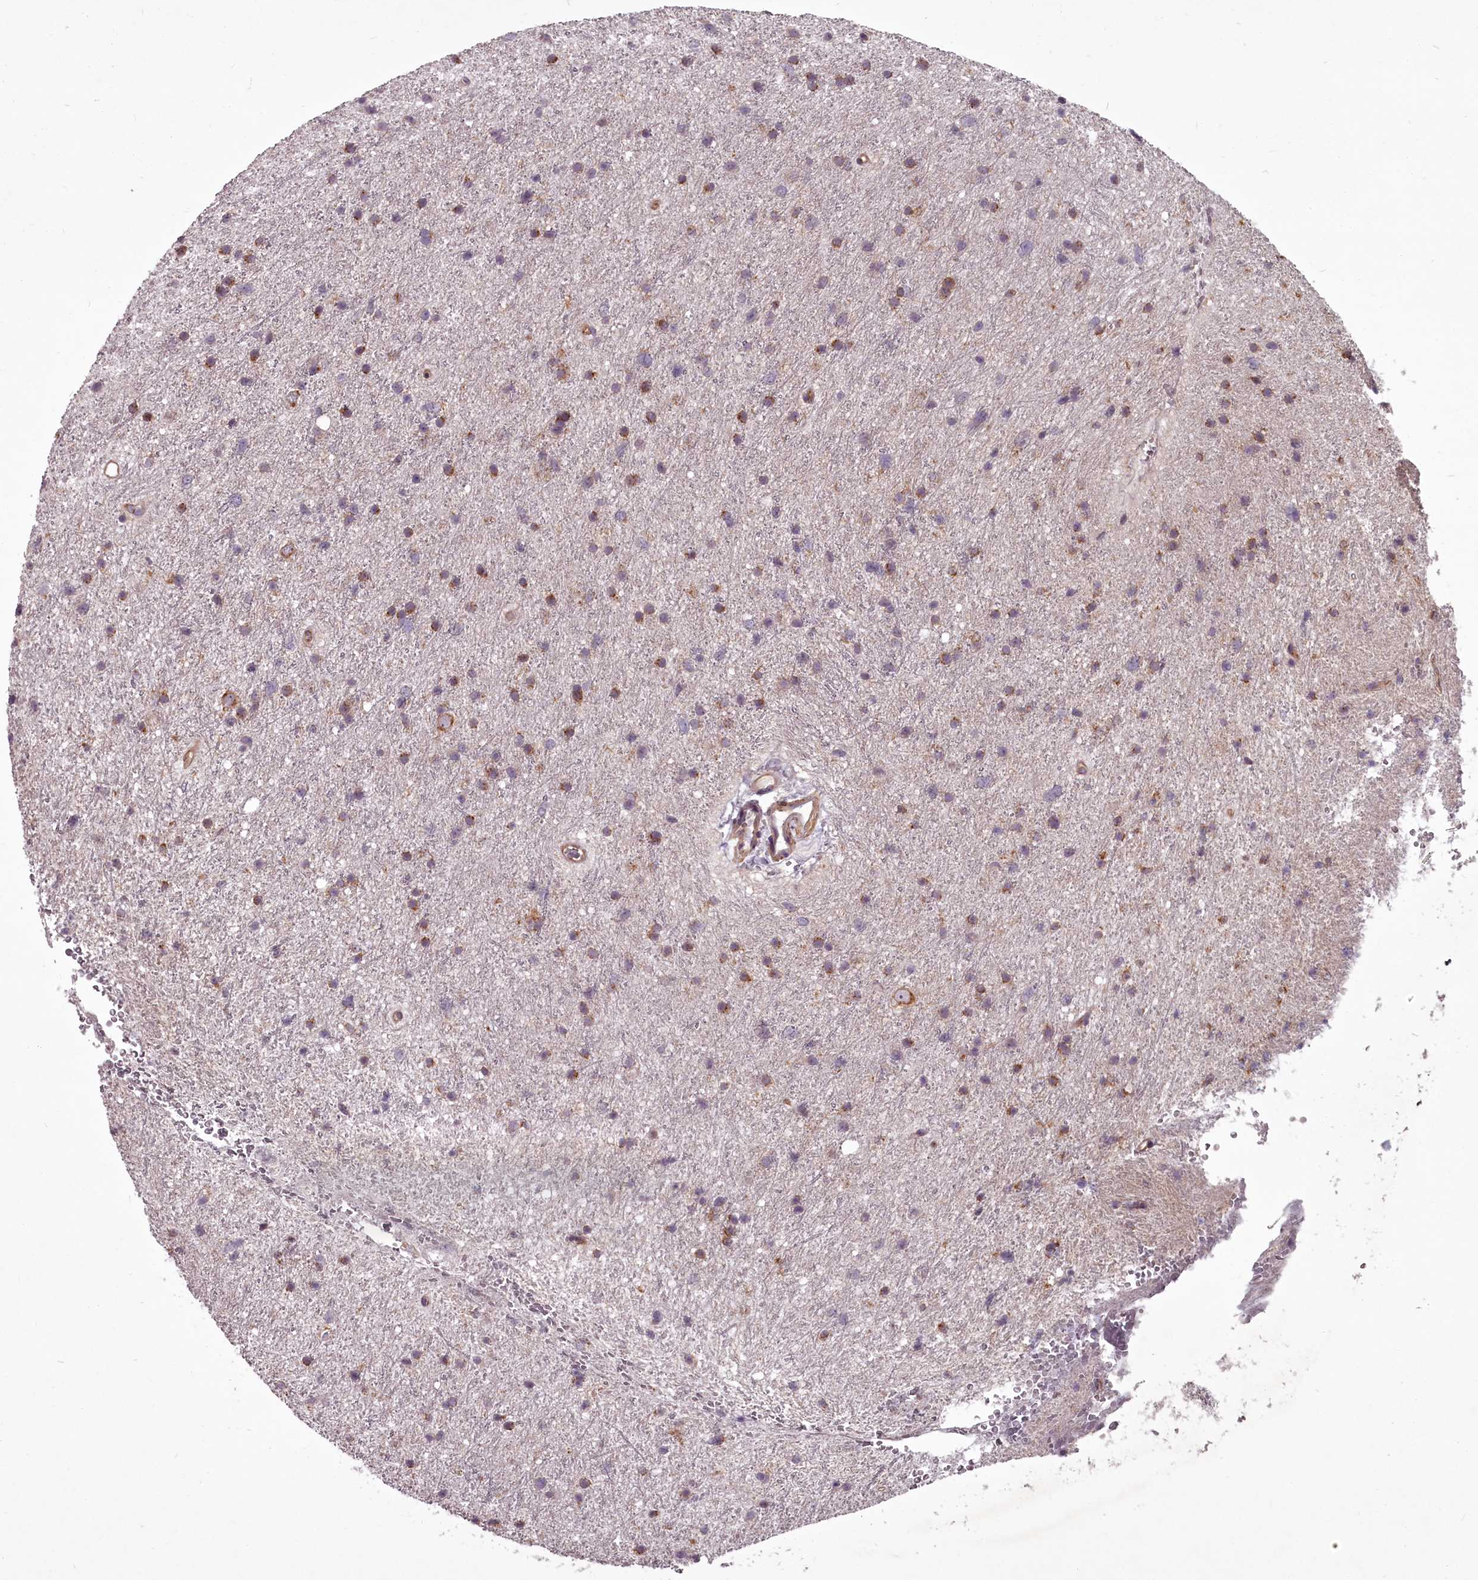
{"staining": {"intensity": "moderate", "quantity": ">75%", "location": "cytoplasmic/membranous"}, "tissue": "glioma", "cell_type": "Tumor cells", "image_type": "cancer", "snomed": [{"axis": "morphology", "description": "Glioma, malignant, Low grade"}, {"axis": "topography", "description": "Cerebral cortex"}], "caption": "About >75% of tumor cells in glioma show moderate cytoplasmic/membranous protein positivity as visualized by brown immunohistochemical staining.", "gene": "STX6", "patient": {"sex": "female", "age": 39}}